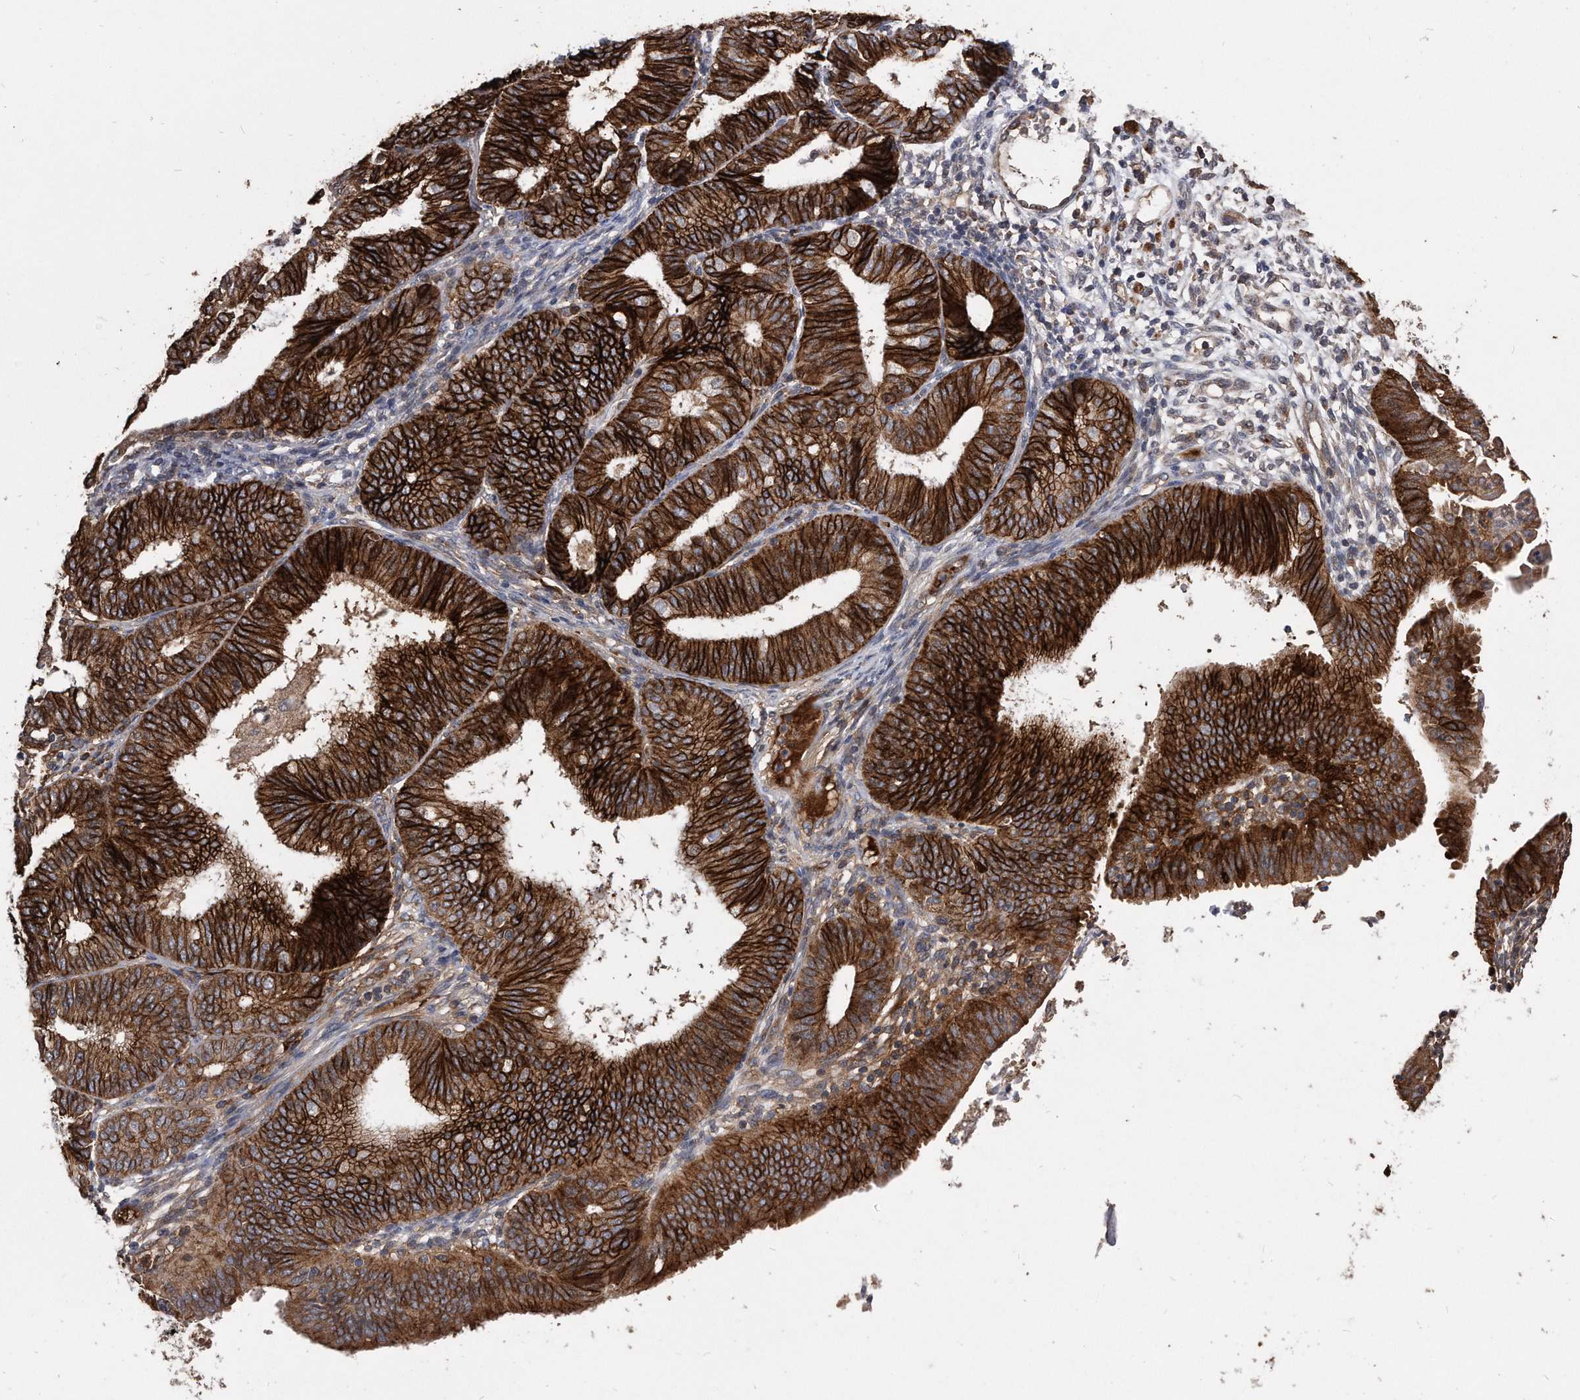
{"staining": {"intensity": "strong", "quantity": ">75%", "location": "cytoplasmic/membranous"}, "tissue": "endometrial cancer", "cell_type": "Tumor cells", "image_type": "cancer", "snomed": [{"axis": "morphology", "description": "Adenocarcinoma, NOS"}, {"axis": "topography", "description": "Endometrium"}], "caption": "Endometrial cancer was stained to show a protein in brown. There is high levels of strong cytoplasmic/membranous staining in about >75% of tumor cells.", "gene": "IL20RA", "patient": {"sex": "female", "age": 51}}